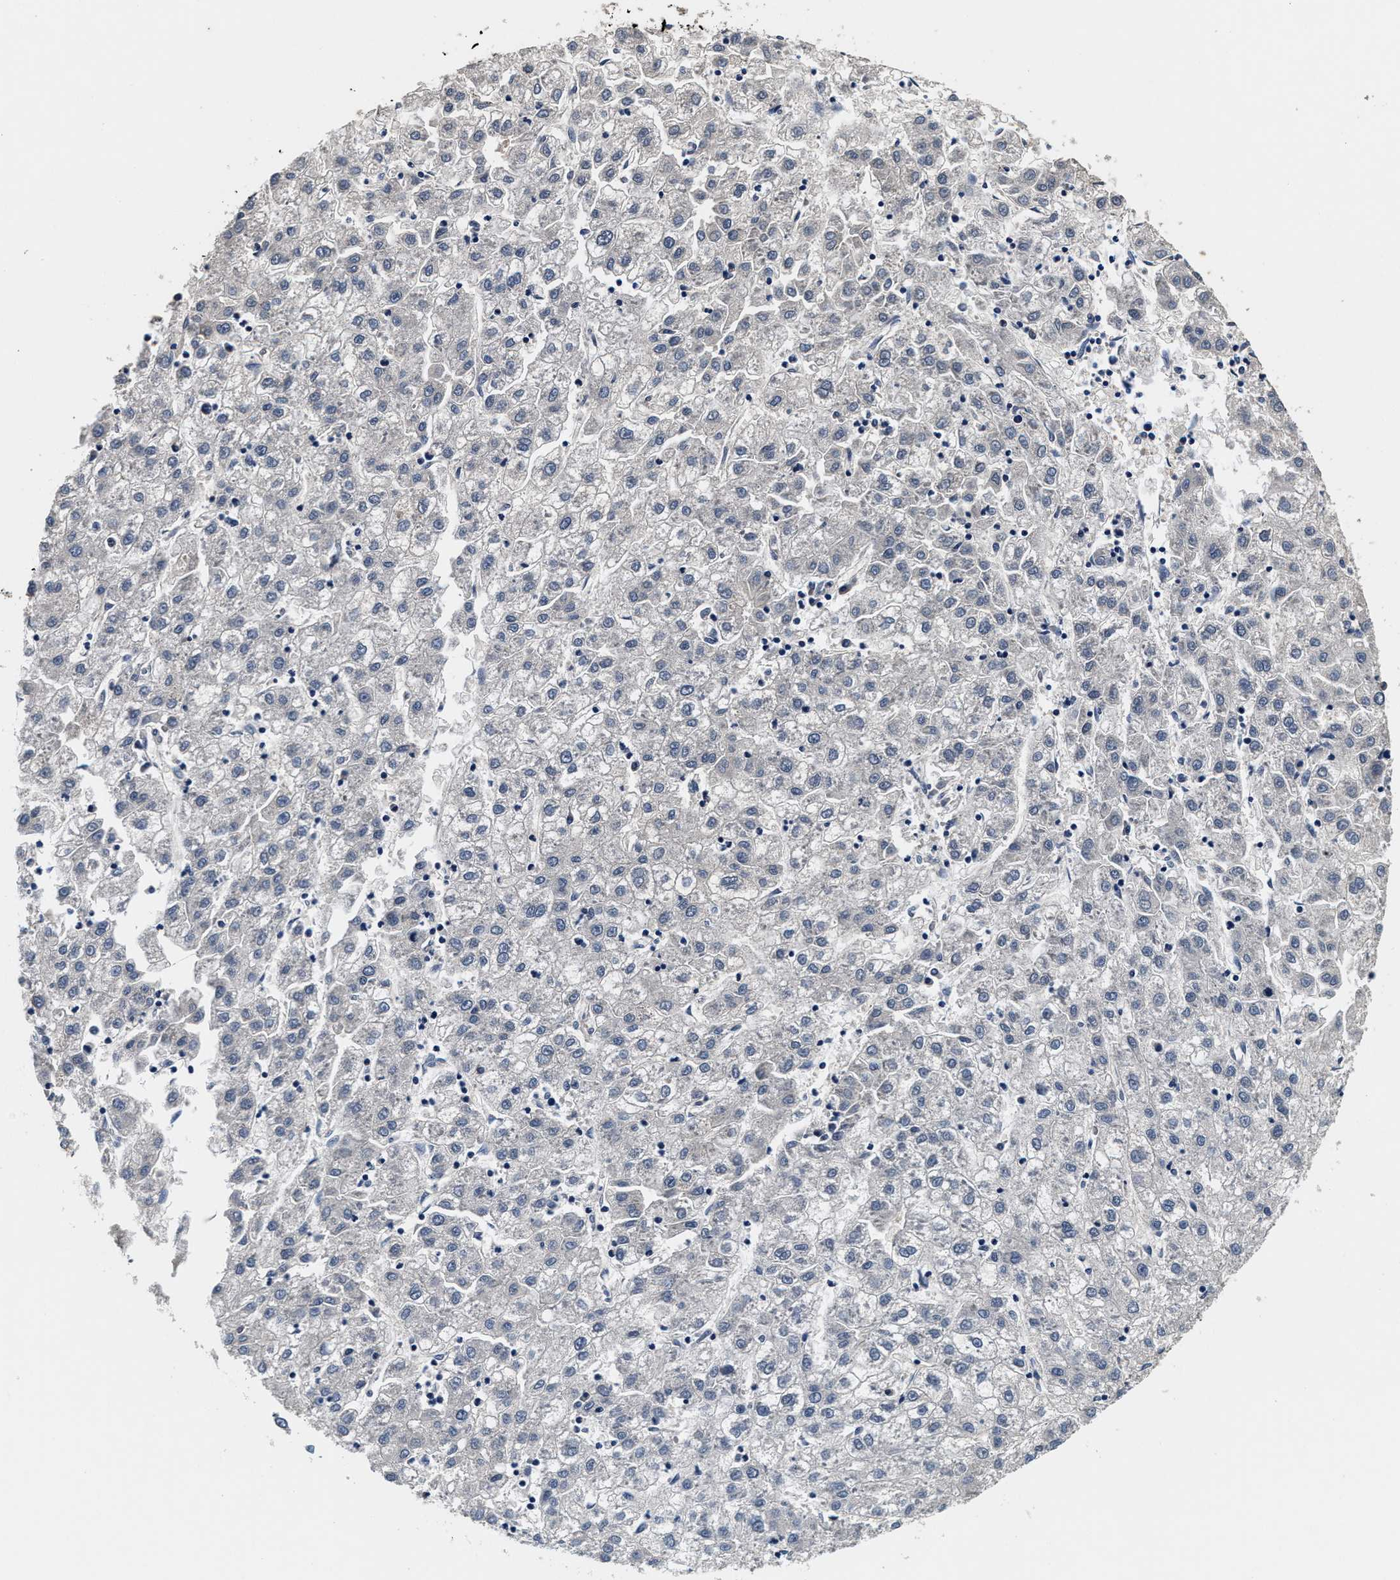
{"staining": {"intensity": "negative", "quantity": "none", "location": "none"}, "tissue": "liver cancer", "cell_type": "Tumor cells", "image_type": "cancer", "snomed": [{"axis": "morphology", "description": "Carcinoma, Hepatocellular, NOS"}, {"axis": "topography", "description": "Liver"}], "caption": "Tumor cells are negative for brown protein staining in liver hepatocellular carcinoma.", "gene": "PHPT1", "patient": {"sex": "male", "age": 72}}